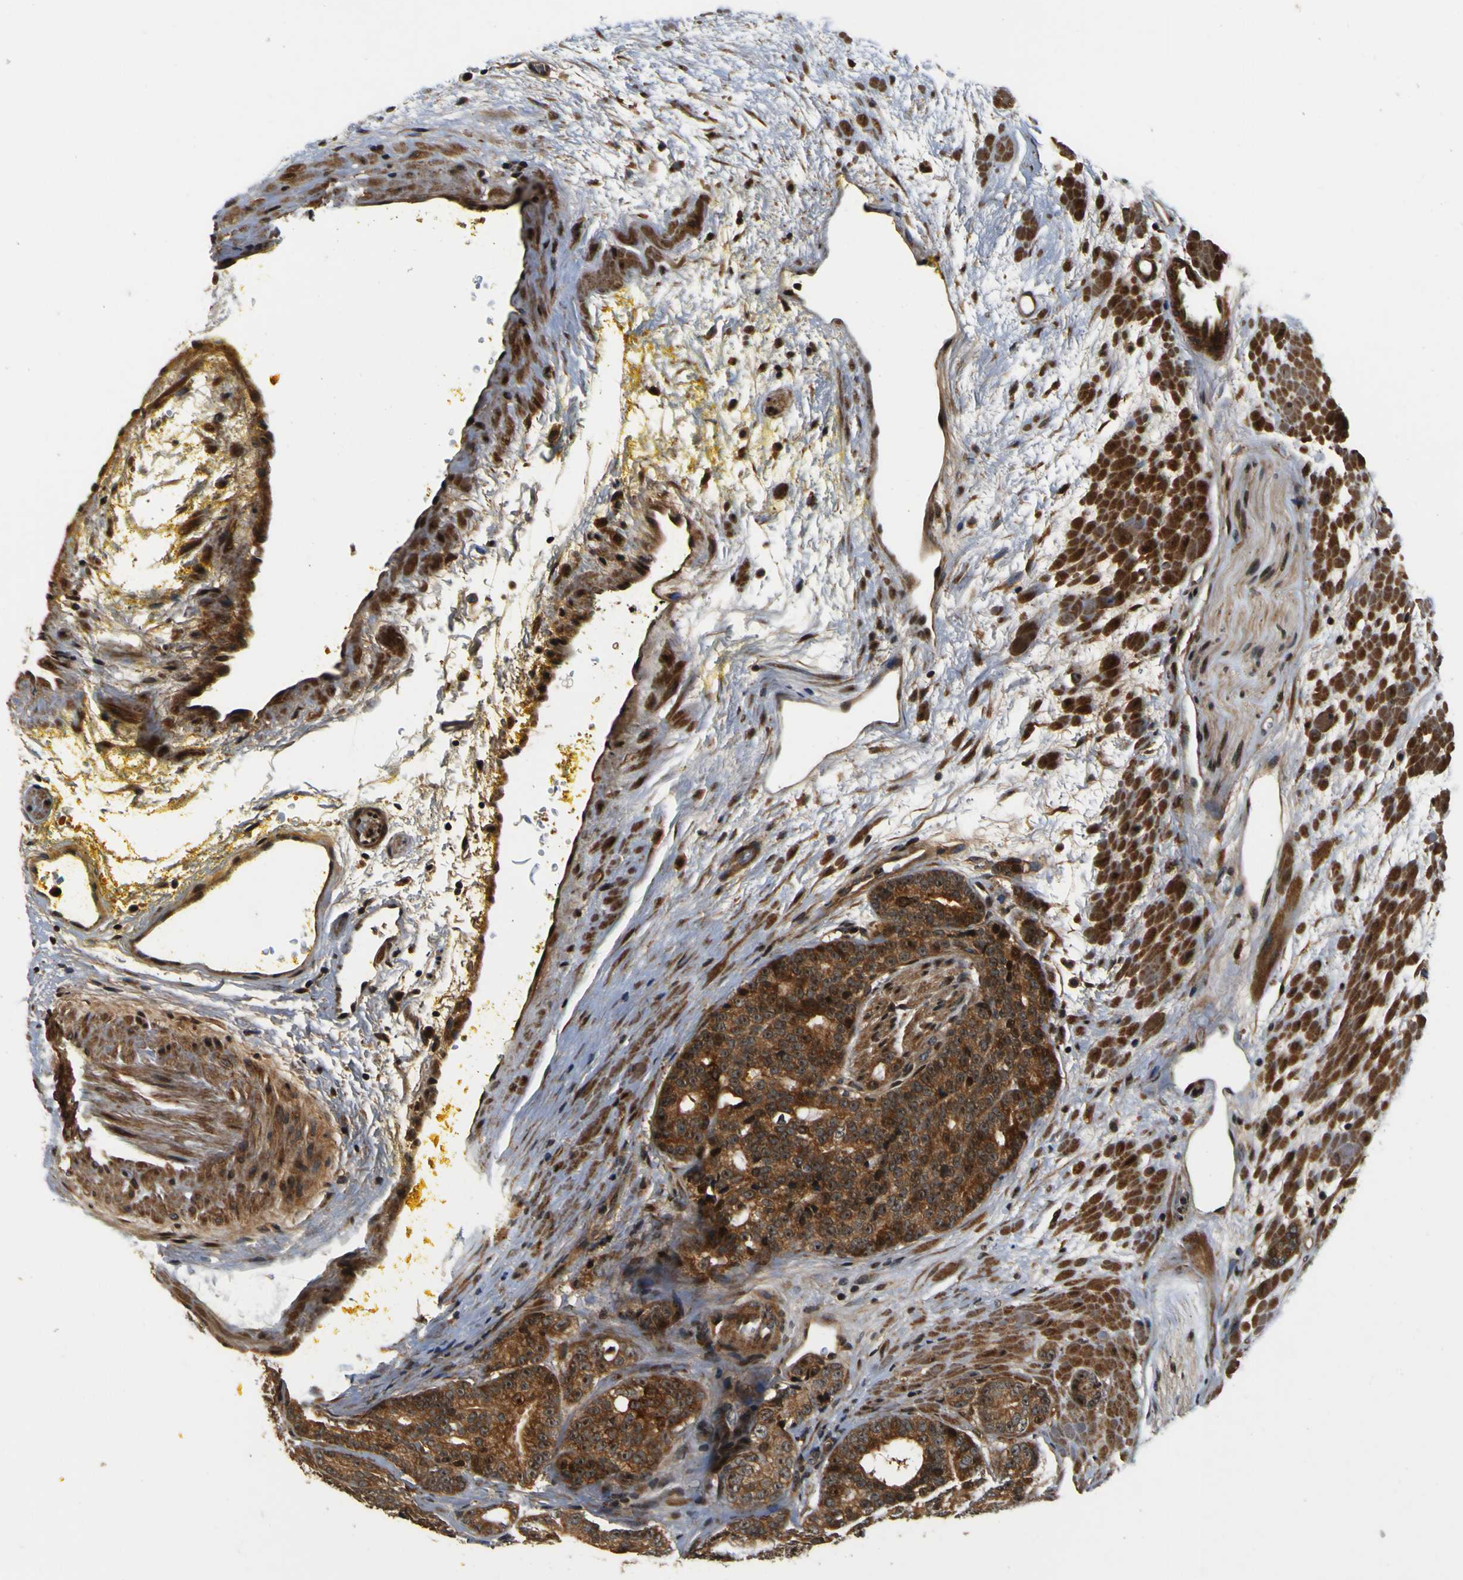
{"staining": {"intensity": "moderate", "quantity": ">75%", "location": "cytoplasmic/membranous"}, "tissue": "prostate cancer", "cell_type": "Tumor cells", "image_type": "cancer", "snomed": [{"axis": "morphology", "description": "Adenocarcinoma, High grade"}, {"axis": "topography", "description": "Prostate"}], "caption": "IHC (DAB) staining of prostate cancer (adenocarcinoma (high-grade)) reveals moderate cytoplasmic/membranous protein expression in about >75% of tumor cells.", "gene": "LRP4", "patient": {"sex": "male", "age": 61}}